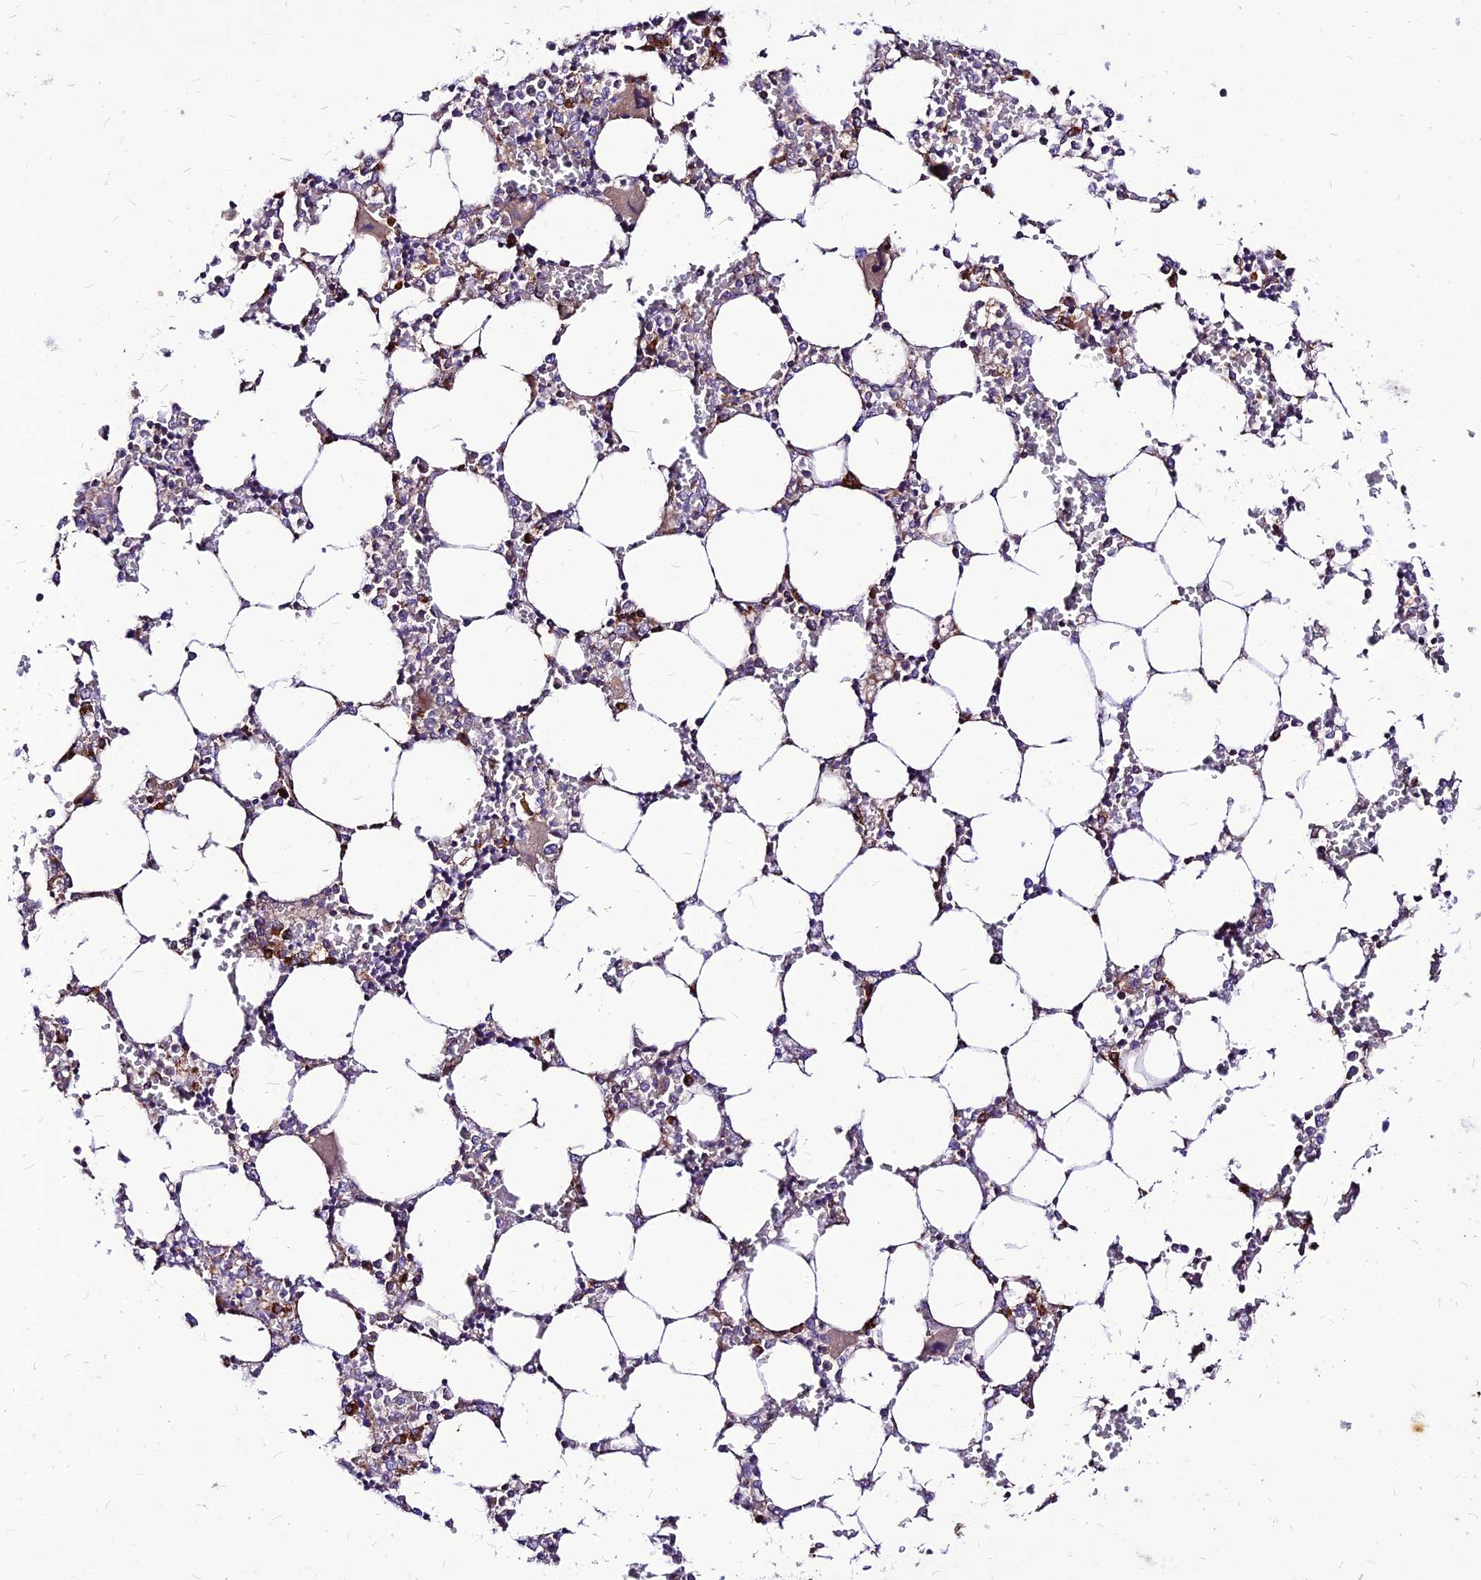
{"staining": {"intensity": "moderate", "quantity": "<25%", "location": "cytoplasmic/membranous"}, "tissue": "bone marrow", "cell_type": "Hematopoietic cells", "image_type": "normal", "snomed": [{"axis": "morphology", "description": "Normal tissue, NOS"}, {"axis": "topography", "description": "Bone marrow"}], "caption": "IHC of benign human bone marrow demonstrates low levels of moderate cytoplasmic/membranous positivity in about <25% of hematopoietic cells.", "gene": "ECI1", "patient": {"sex": "male", "age": 64}}